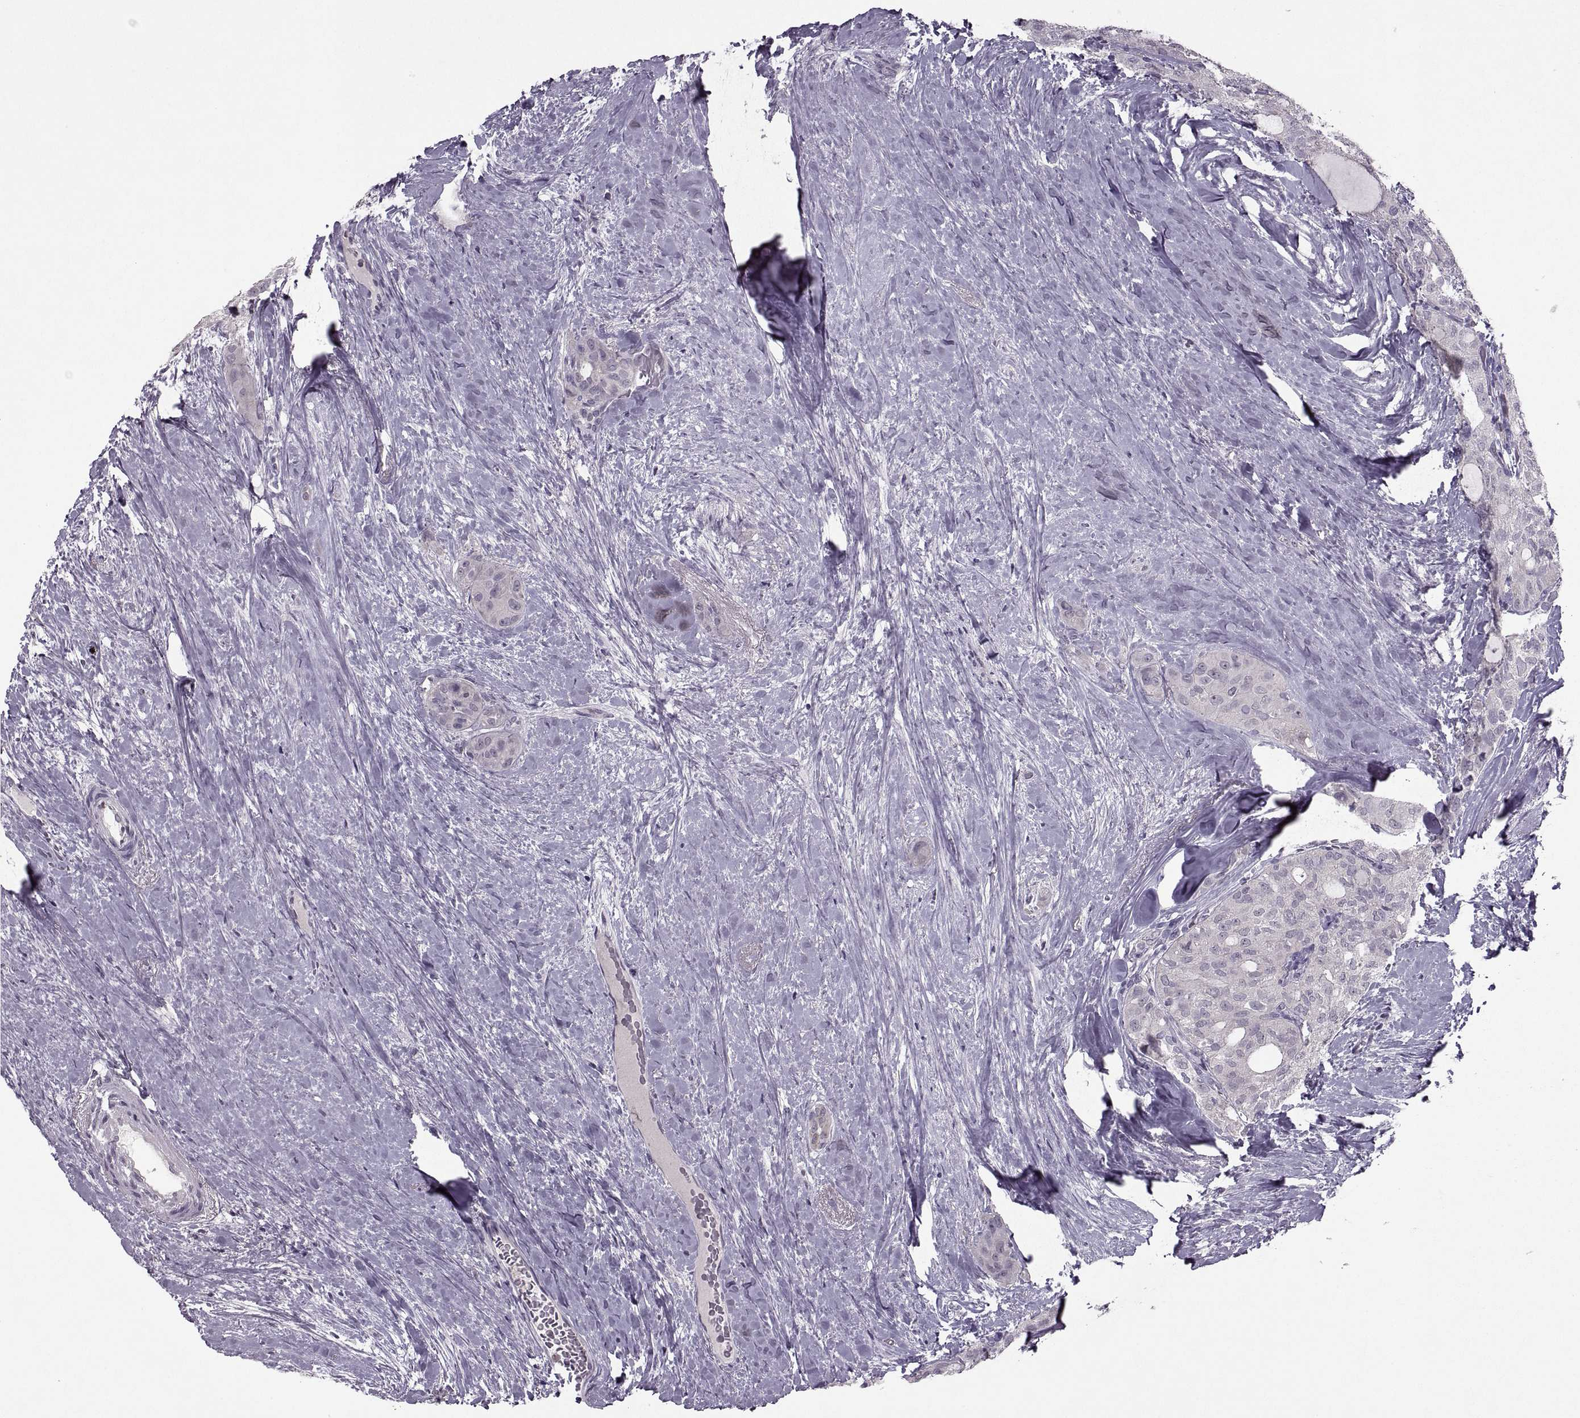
{"staining": {"intensity": "weak", "quantity": "<25%", "location": "cytoplasmic/membranous"}, "tissue": "thyroid cancer", "cell_type": "Tumor cells", "image_type": "cancer", "snomed": [{"axis": "morphology", "description": "Follicular adenoma carcinoma, NOS"}, {"axis": "topography", "description": "Thyroid gland"}], "caption": "Immunohistochemistry (IHC) histopathology image of neoplastic tissue: thyroid follicular adenoma carcinoma stained with DAB (3,3'-diaminobenzidine) demonstrates no significant protein expression in tumor cells.", "gene": "MGAT4D", "patient": {"sex": "male", "age": 75}}